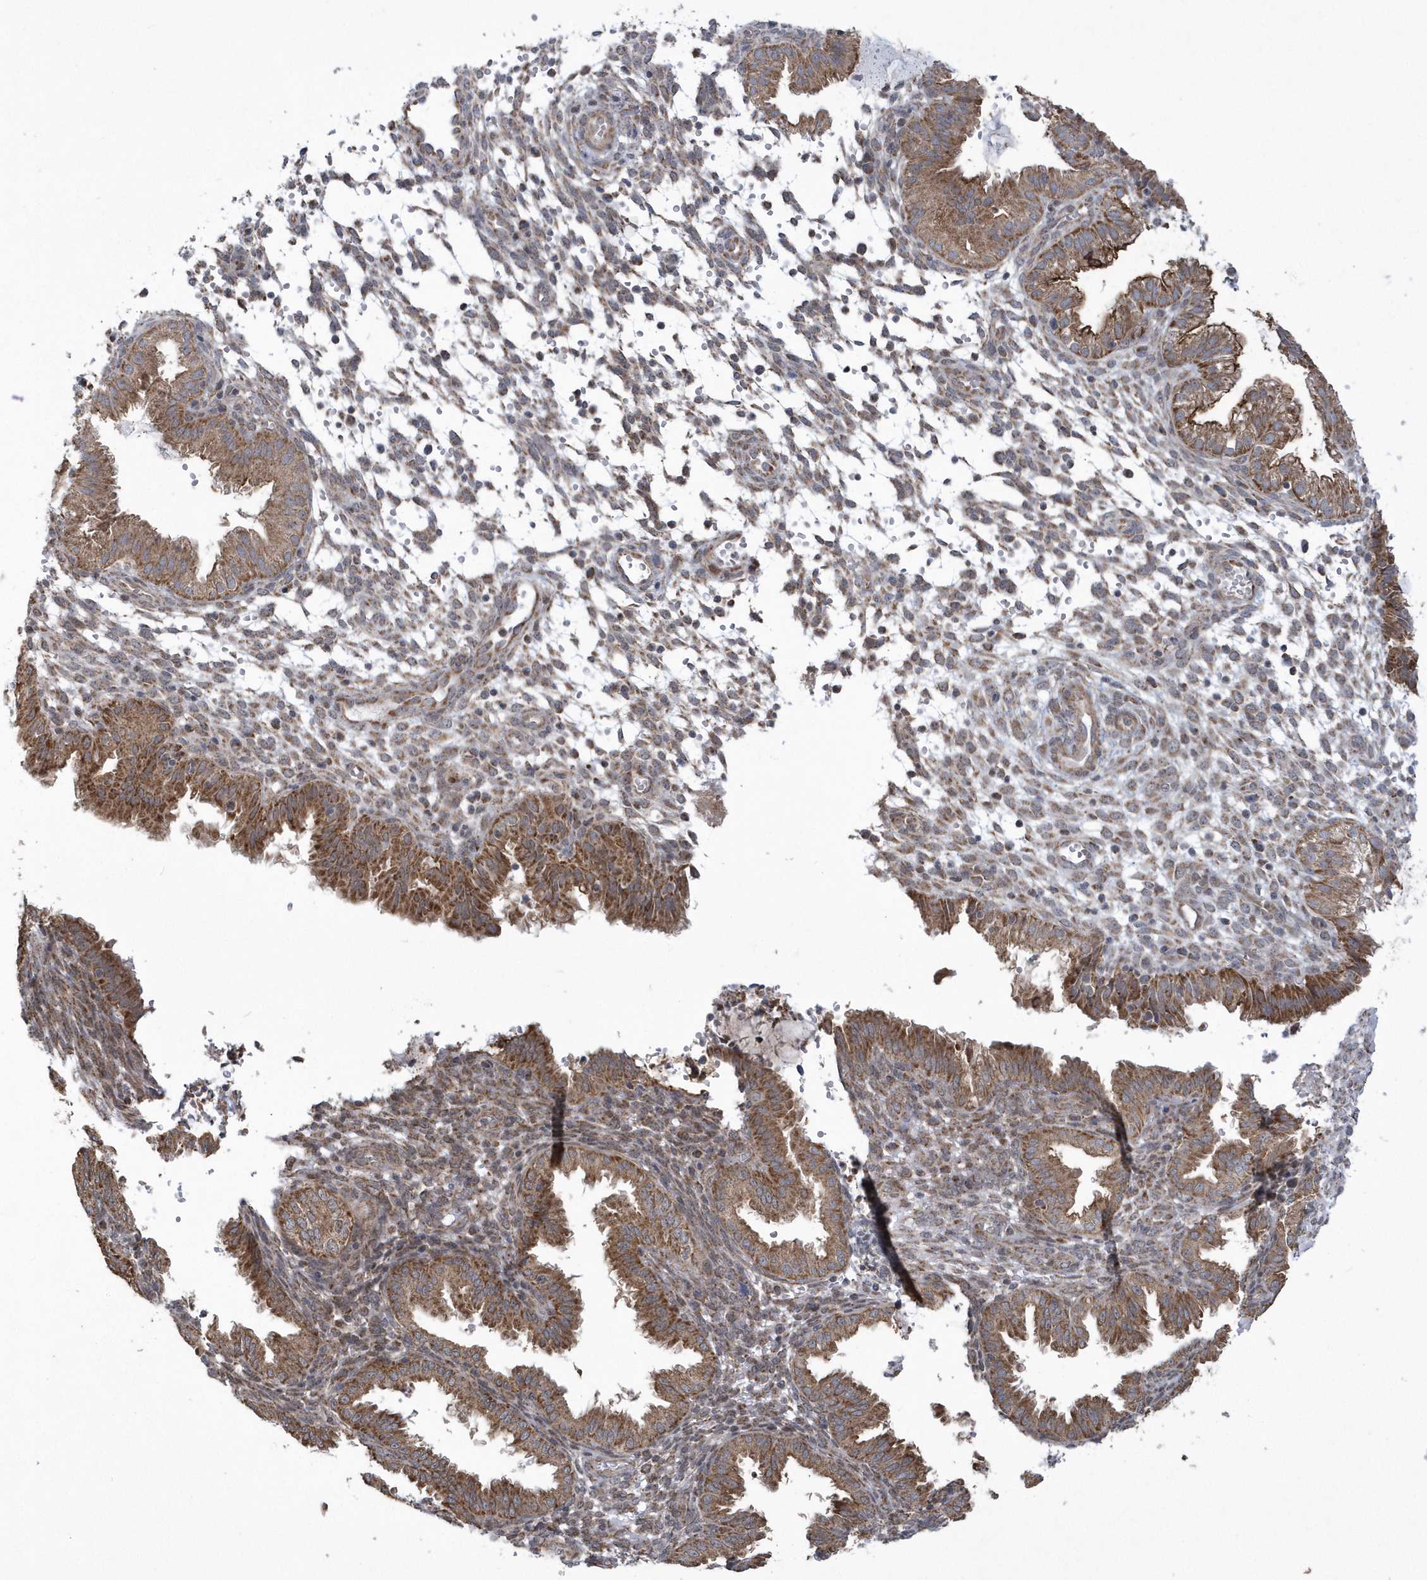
{"staining": {"intensity": "negative", "quantity": "none", "location": "none"}, "tissue": "endometrium", "cell_type": "Cells in endometrial stroma", "image_type": "normal", "snomed": [{"axis": "morphology", "description": "Normal tissue, NOS"}, {"axis": "topography", "description": "Endometrium"}], "caption": "Image shows no protein staining in cells in endometrial stroma of unremarkable endometrium.", "gene": "SLX9", "patient": {"sex": "female", "age": 33}}